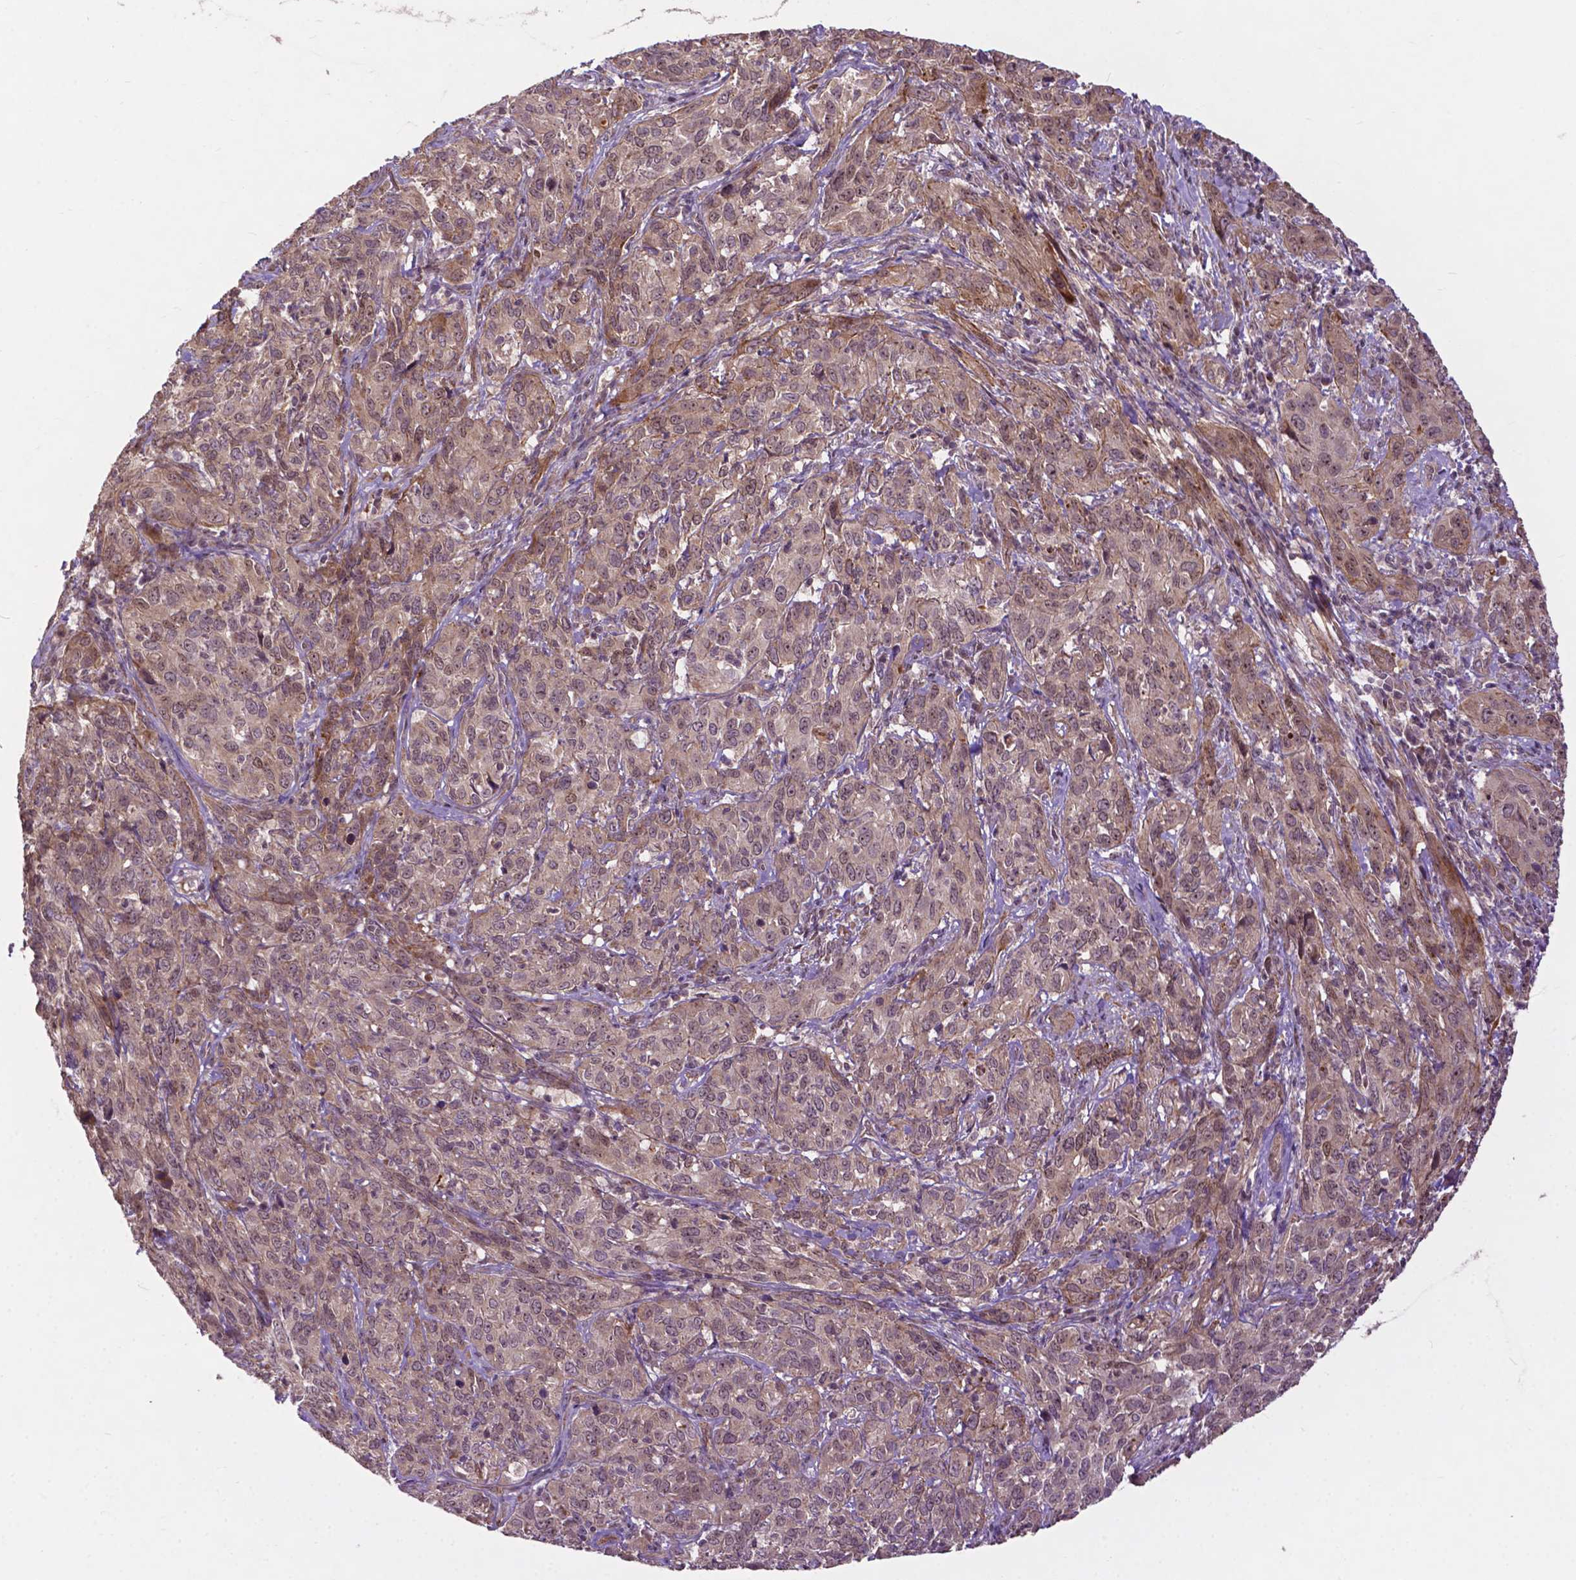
{"staining": {"intensity": "weak", "quantity": "25%-75%", "location": "cytoplasmic/membranous"}, "tissue": "cervical cancer", "cell_type": "Tumor cells", "image_type": "cancer", "snomed": [{"axis": "morphology", "description": "Squamous cell carcinoma, NOS"}, {"axis": "topography", "description": "Cervix"}], "caption": "Protein expression analysis of human cervical cancer (squamous cell carcinoma) reveals weak cytoplasmic/membranous positivity in approximately 25%-75% of tumor cells.", "gene": "PARP3", "patient": {"sex": "female", "age": 51}}